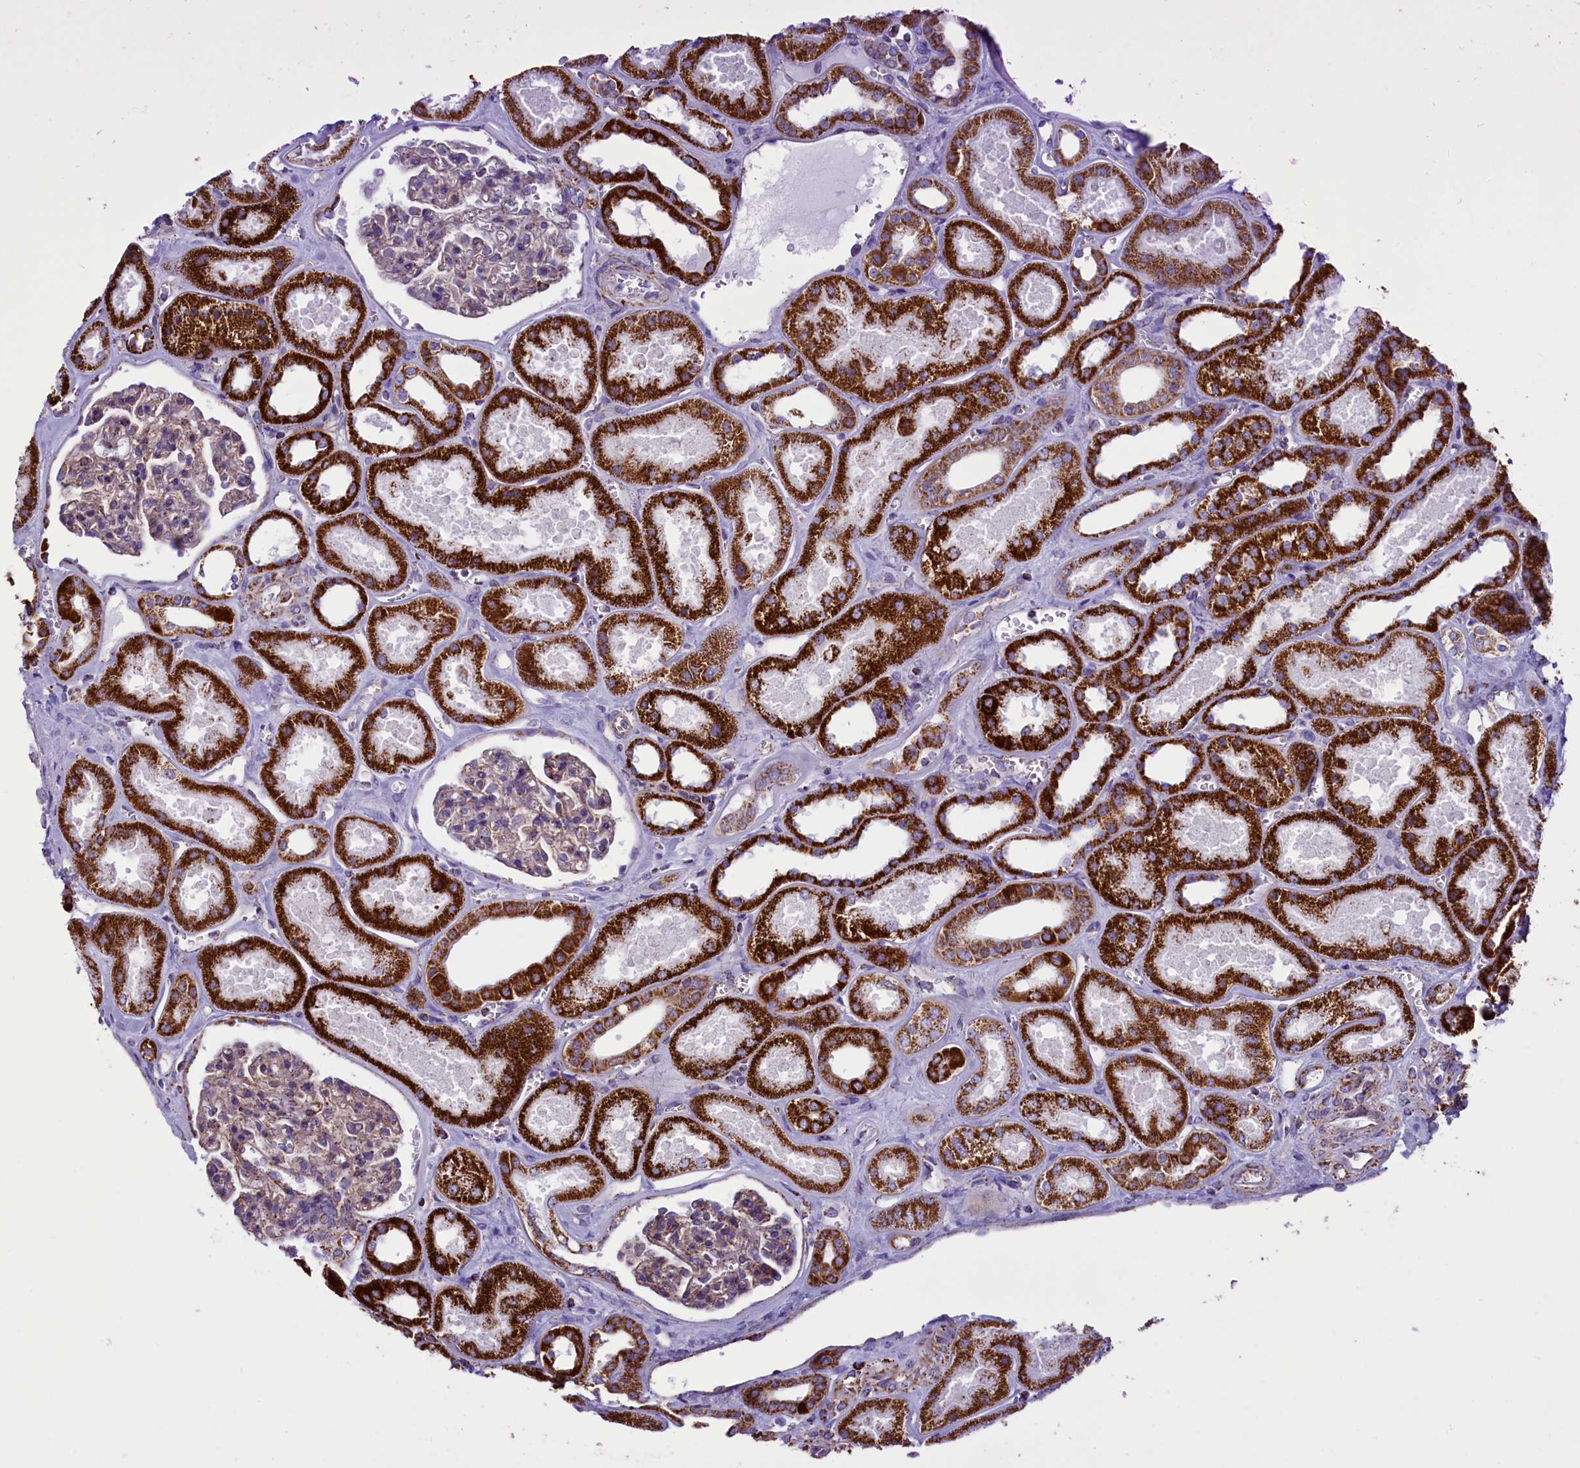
{"staining": {"intensity": "weak", "quantity": "<25%", "location": "cytoplasmic/membranous"}, "tissue": "kidney", "cell_type": "Cells in glomeruli", "image_type": "normal", "snomed": [{"axis": "morphology", "description": "Normal tissue, NOS"}, {"axis": "morphology", "description": "Adenocarcinoma, NOS"}, {"axis": "topography", "description": "Kidney"}], "caption": "An immunohistochemistry (IHC) histopathology image of benign kidney is shown. There is no staining in cells in glomeruli of kidney. (Brightfield microscopy of DAB (3,3'-diaminobenzidine) IHC at high magnification).", "gene": "ICA1L", "patient": {"sex": "female", "age": 68}}